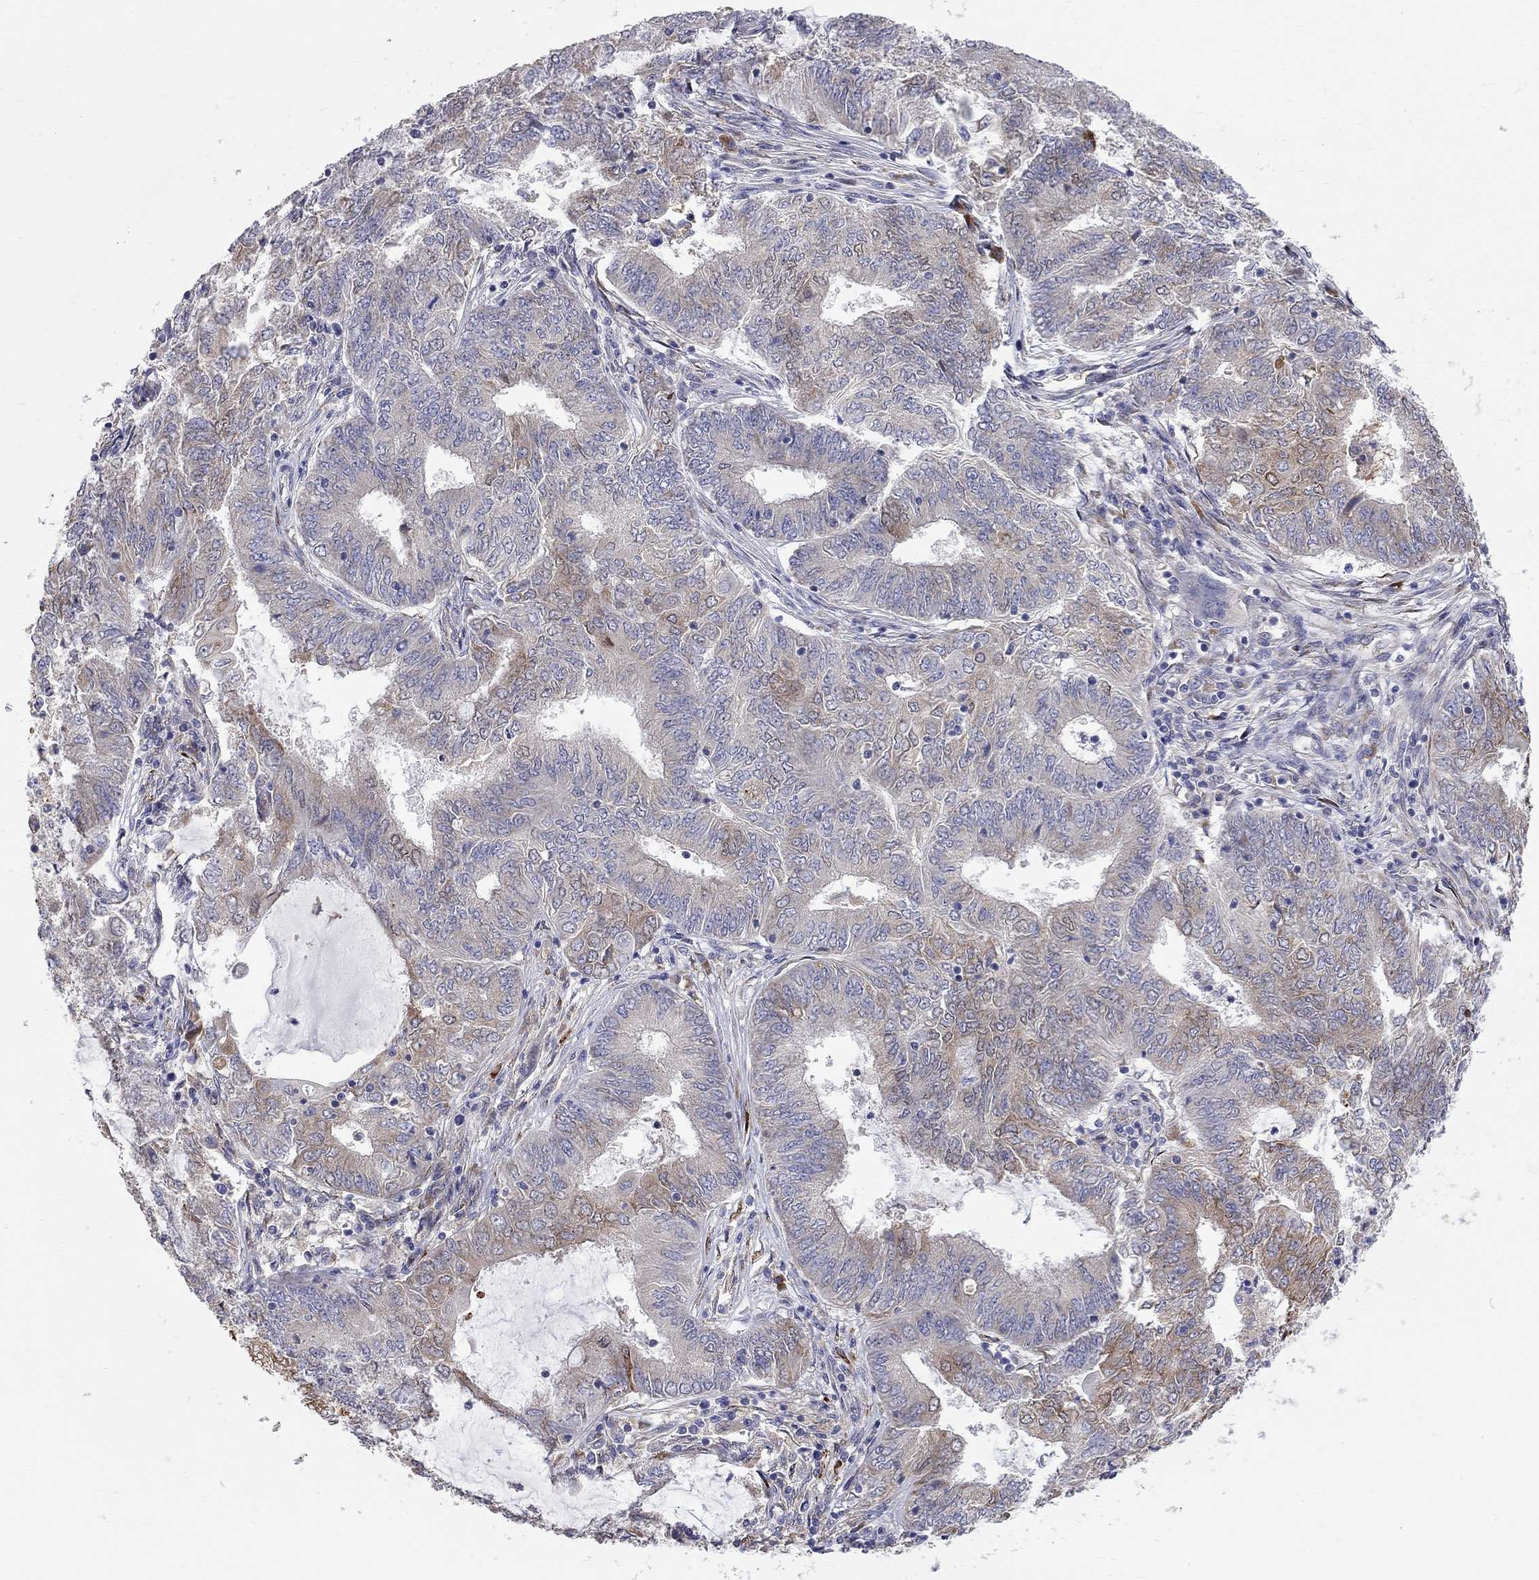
{"staining": {"intensity": "moderate", "quantity": "<25%", "location": "cytoplasmic/membranous"}, "tissue": "endometrial cancer", "cell_type": "Tumor cells", "image_type": "cancer", "snomed": [{"axis": "morphology", "description": "Adenocarcinoma, NOS"}, {"axis": "topography", "description": "Endometrium"}], "caption": "Protein analysis of endometrial cancer tissue exhibits moderate cytoplasmic/membranous expression in about <25% of tumor cells.", "gene": "CASTOR1", "patient": {"sex": "female", "age": 62}}